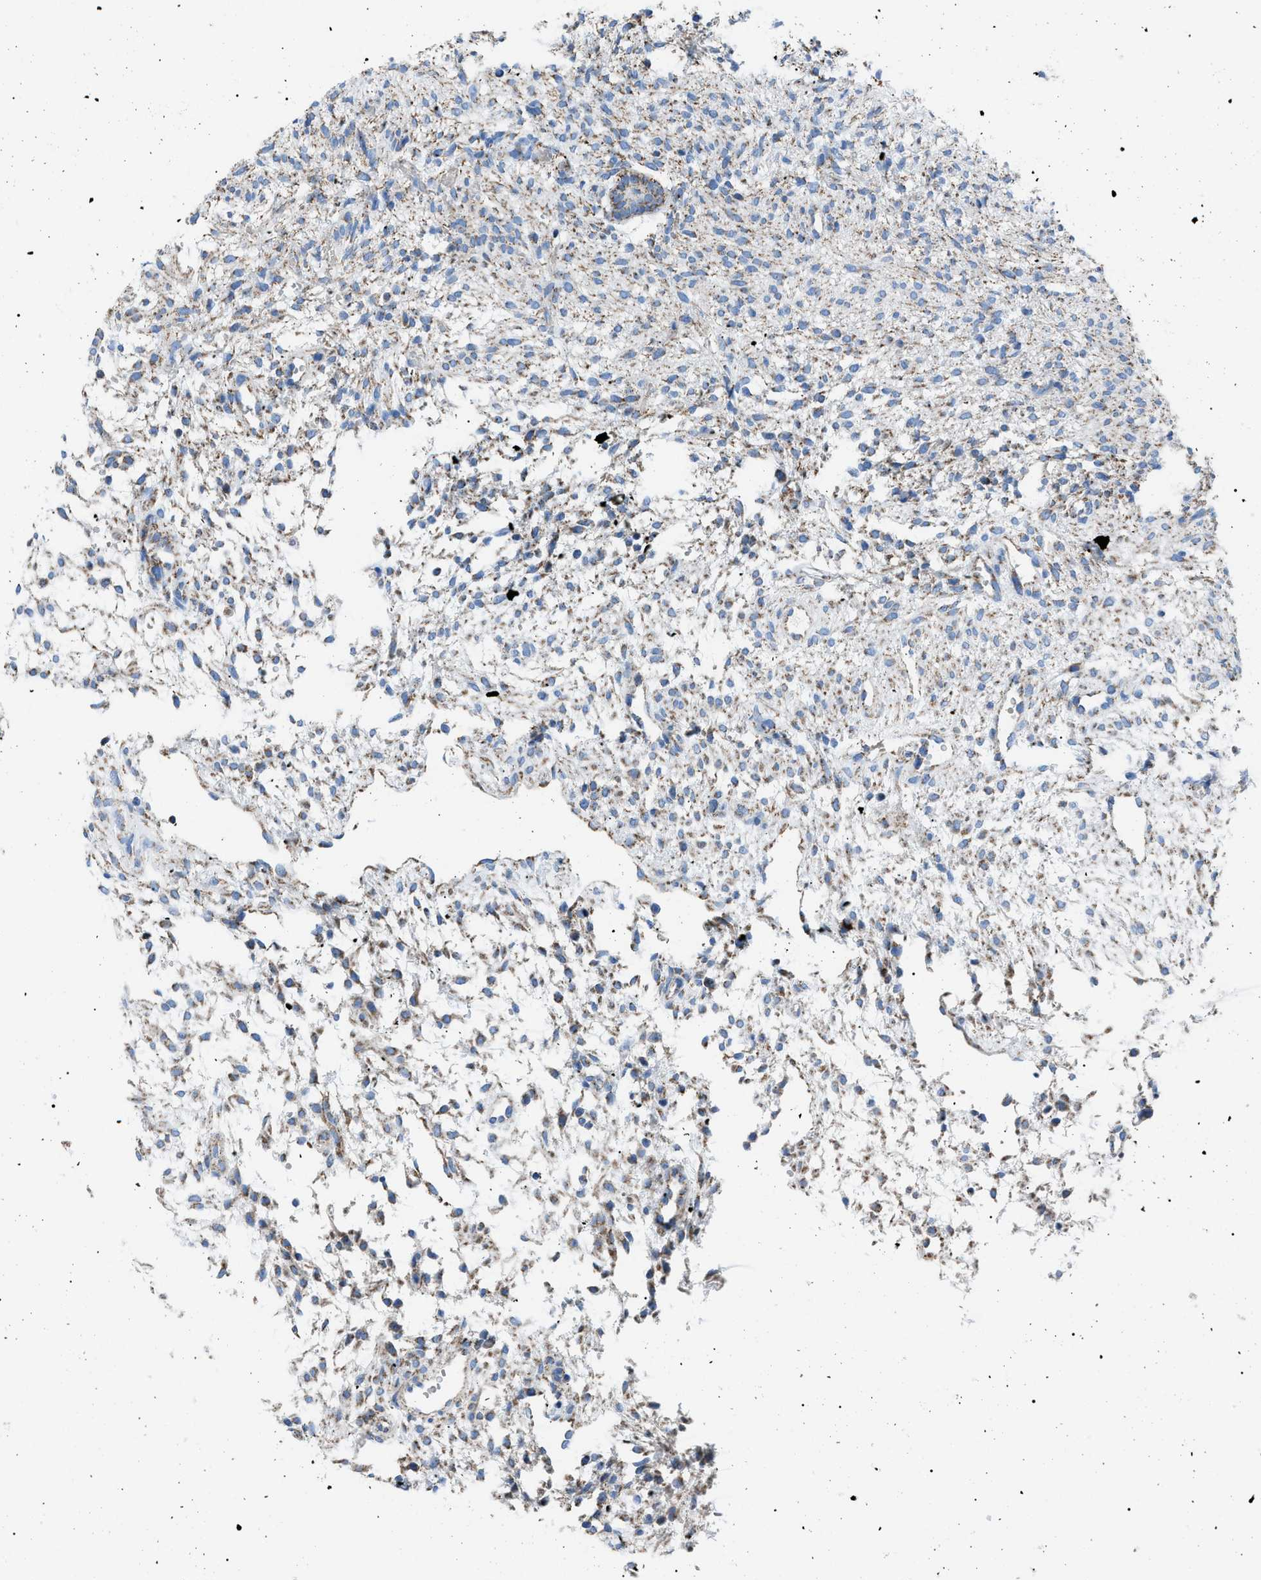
{"staining": {"intensity": "moderate", "quantity": "25%-75%", "location": "cytoplasmic/membranous"}, "tissue": "ovary", "cell_type": "Ovarian stroma cells", "image_type": "normal", "snomed": [{"axis": "morphology", "description": "Normal tissue, NOS"}, {"axis": "morphology", "description": "Cyst, NOS"}, {"axis": "topography", "description": "Ovary"}], "caption": "Protein expression by immunohistochemistry (IHC) displays moderate cytoplasmic/membranous staining in approximately 25%-75% of ovarian stroma cells in benign ovary. (brown staining indicates protein expression, while blue staining denotes nuclei).", "gene": "PHB2", "patient": {"sex": "female", "age": 18}}